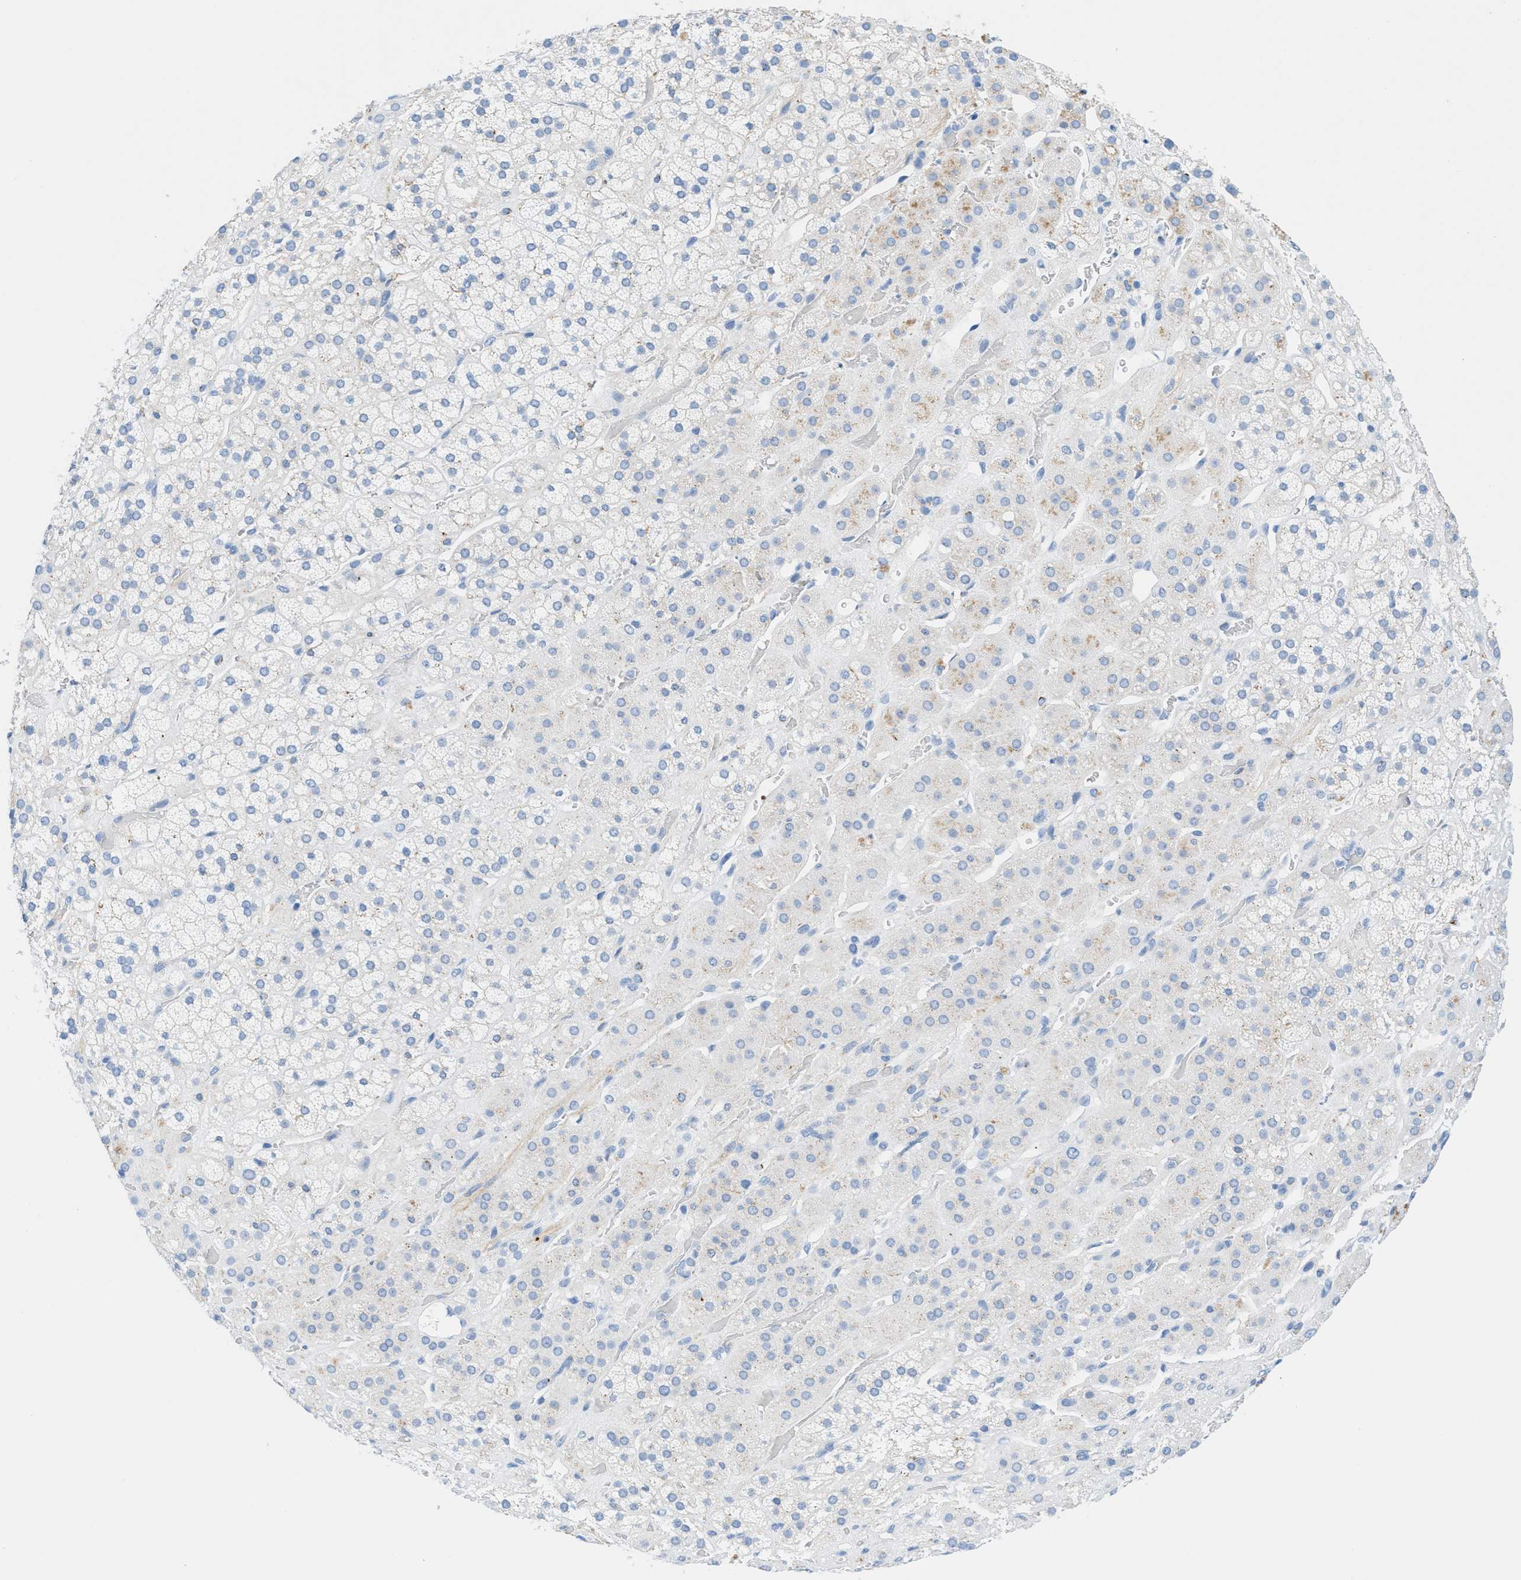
{"staining": {"intensity": "weak", "quantity": "<25%", "location": "cytoplasmic/membranous"}, "tissue": "adrenal gland", "cell_type": "Glandular cells", "image_type": "normal", "snomed": [{"axis": "morphology", "description": "Normal tissue, NOS"}, {"axis": "topography", "description": "Adrenal gland"}], "caption": "Human adrenal gland stained for a protein using immunohistochemistry (IHC) reveals no positivity in glandular cells.", "gene": "FDCSP", "patient": {"sex": "male", "age": 56}}